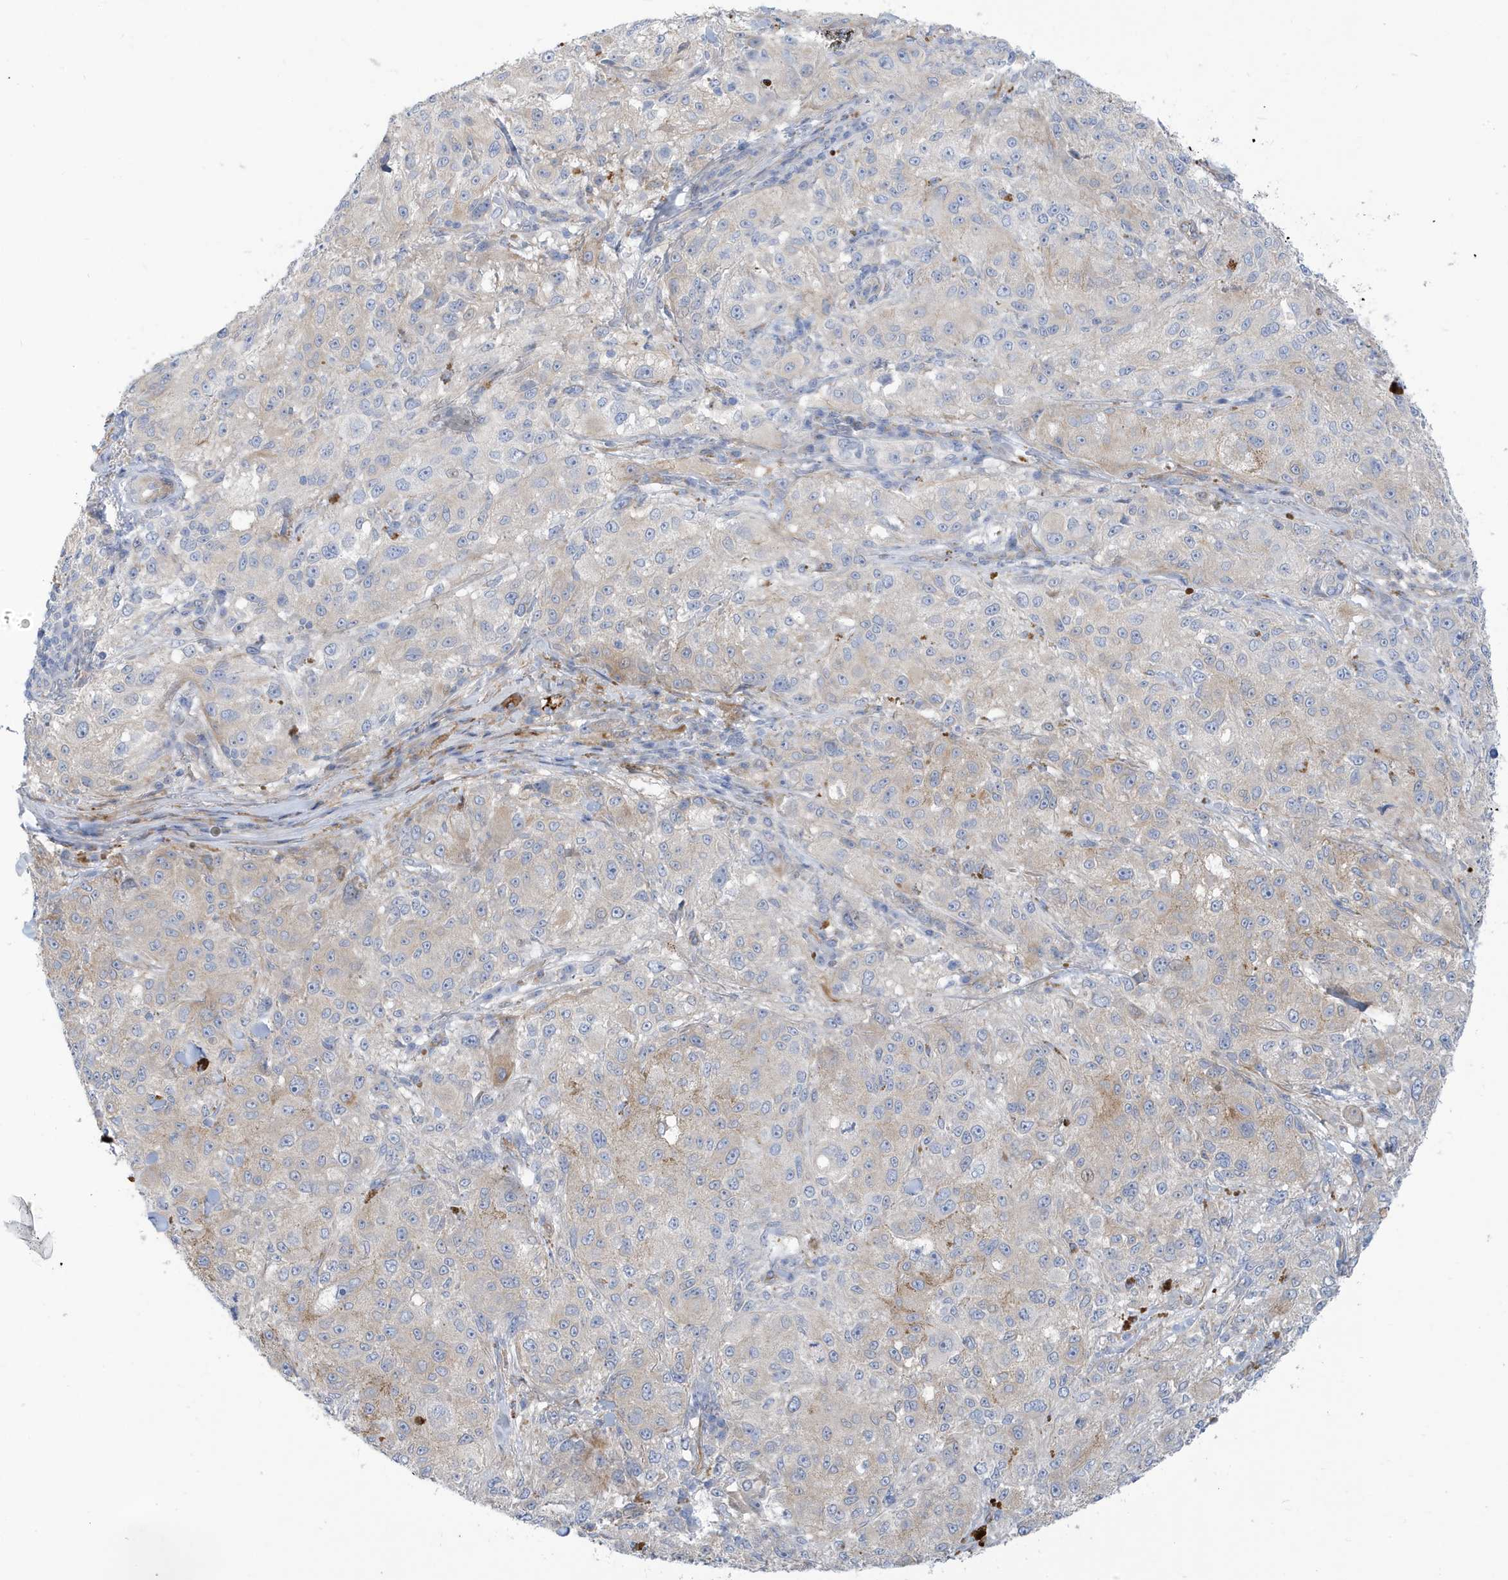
{"staining": {"intensity": "negative", "quantity": "none", "location": "none"}, "tissue": "melanoma", "cell_type": "Tumor cells", "image_type": "cancer", "snomed": [{"axis": "morphology", "description": "Necrosis, NOS"}, {"axis": "morphology", "description": "Malignant melanoma, NOS"}, {"axis": "topography", "description": "Skin"}], "caption": "The micrograph displays no significant positivity in tumor cells of melanoma. The staining was performed using DAB (3,3'-diaminobenzidine) to visualize the protein expression in brown, while the nuclei were stained in blue with hematoxylin (Magnification: 20x).", "gene": "ATP13A5", "patient": {"sex": "female", "age": 87}}